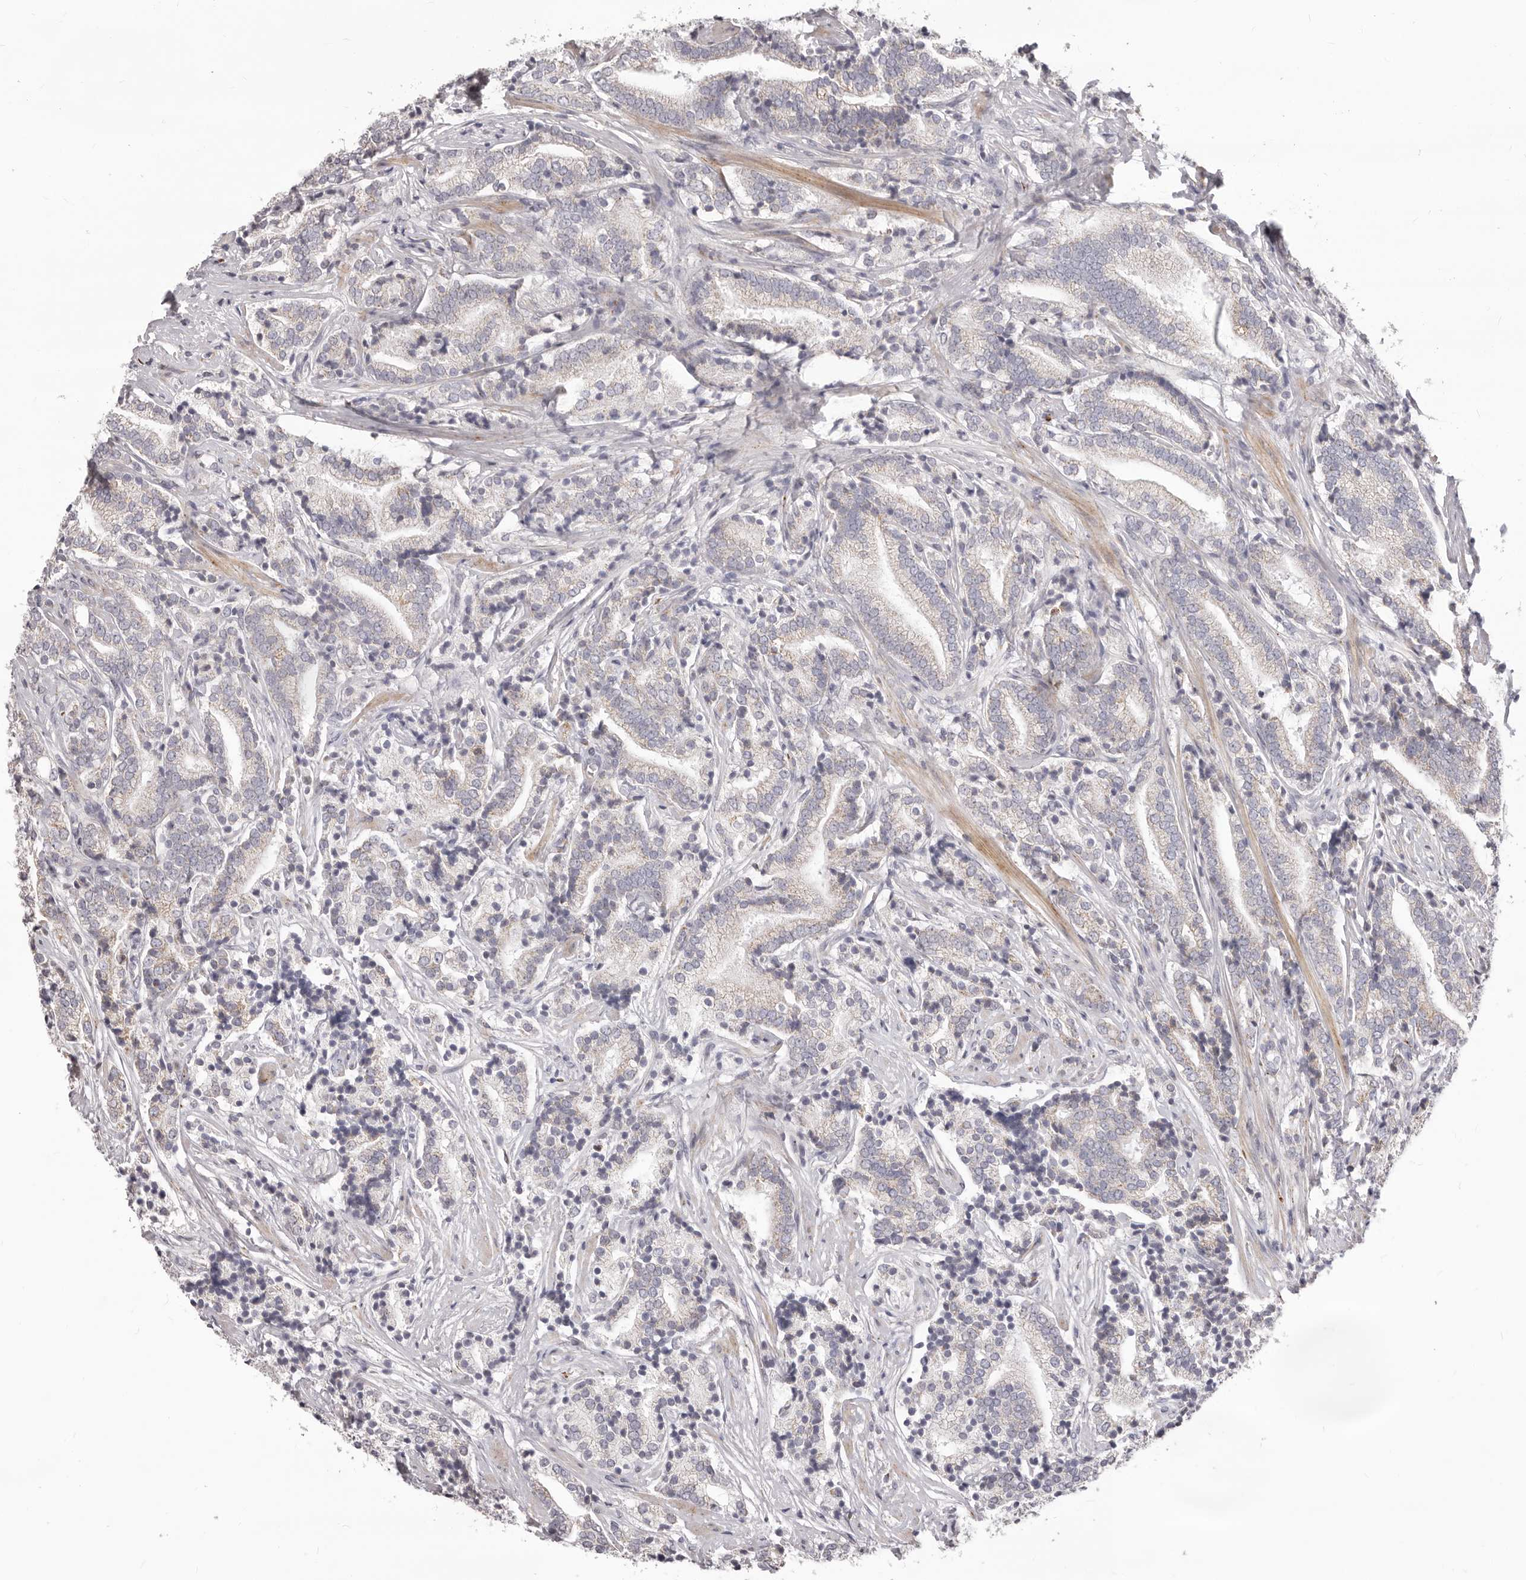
{"staining": {"intensity": "weak", "quantity": "<25%", "location": "cytoplasmic/membranous"}, "tissue": "prostate cancer", "cell_type": "Tumor cells", "image_type": "cancer", "snomed": [{"axis": "morphology", "description": "Adenocarcinoma, High grade"}, {"axis": "topography", "description": "Prostate"}], "caption": "Immunohistochemical staining of human prostate adenocarcinoma (high-grade) shows no significant positivity in tumor cells.", "gene": "PRMT2", "patient": {"sex": "male", "age": 57}}